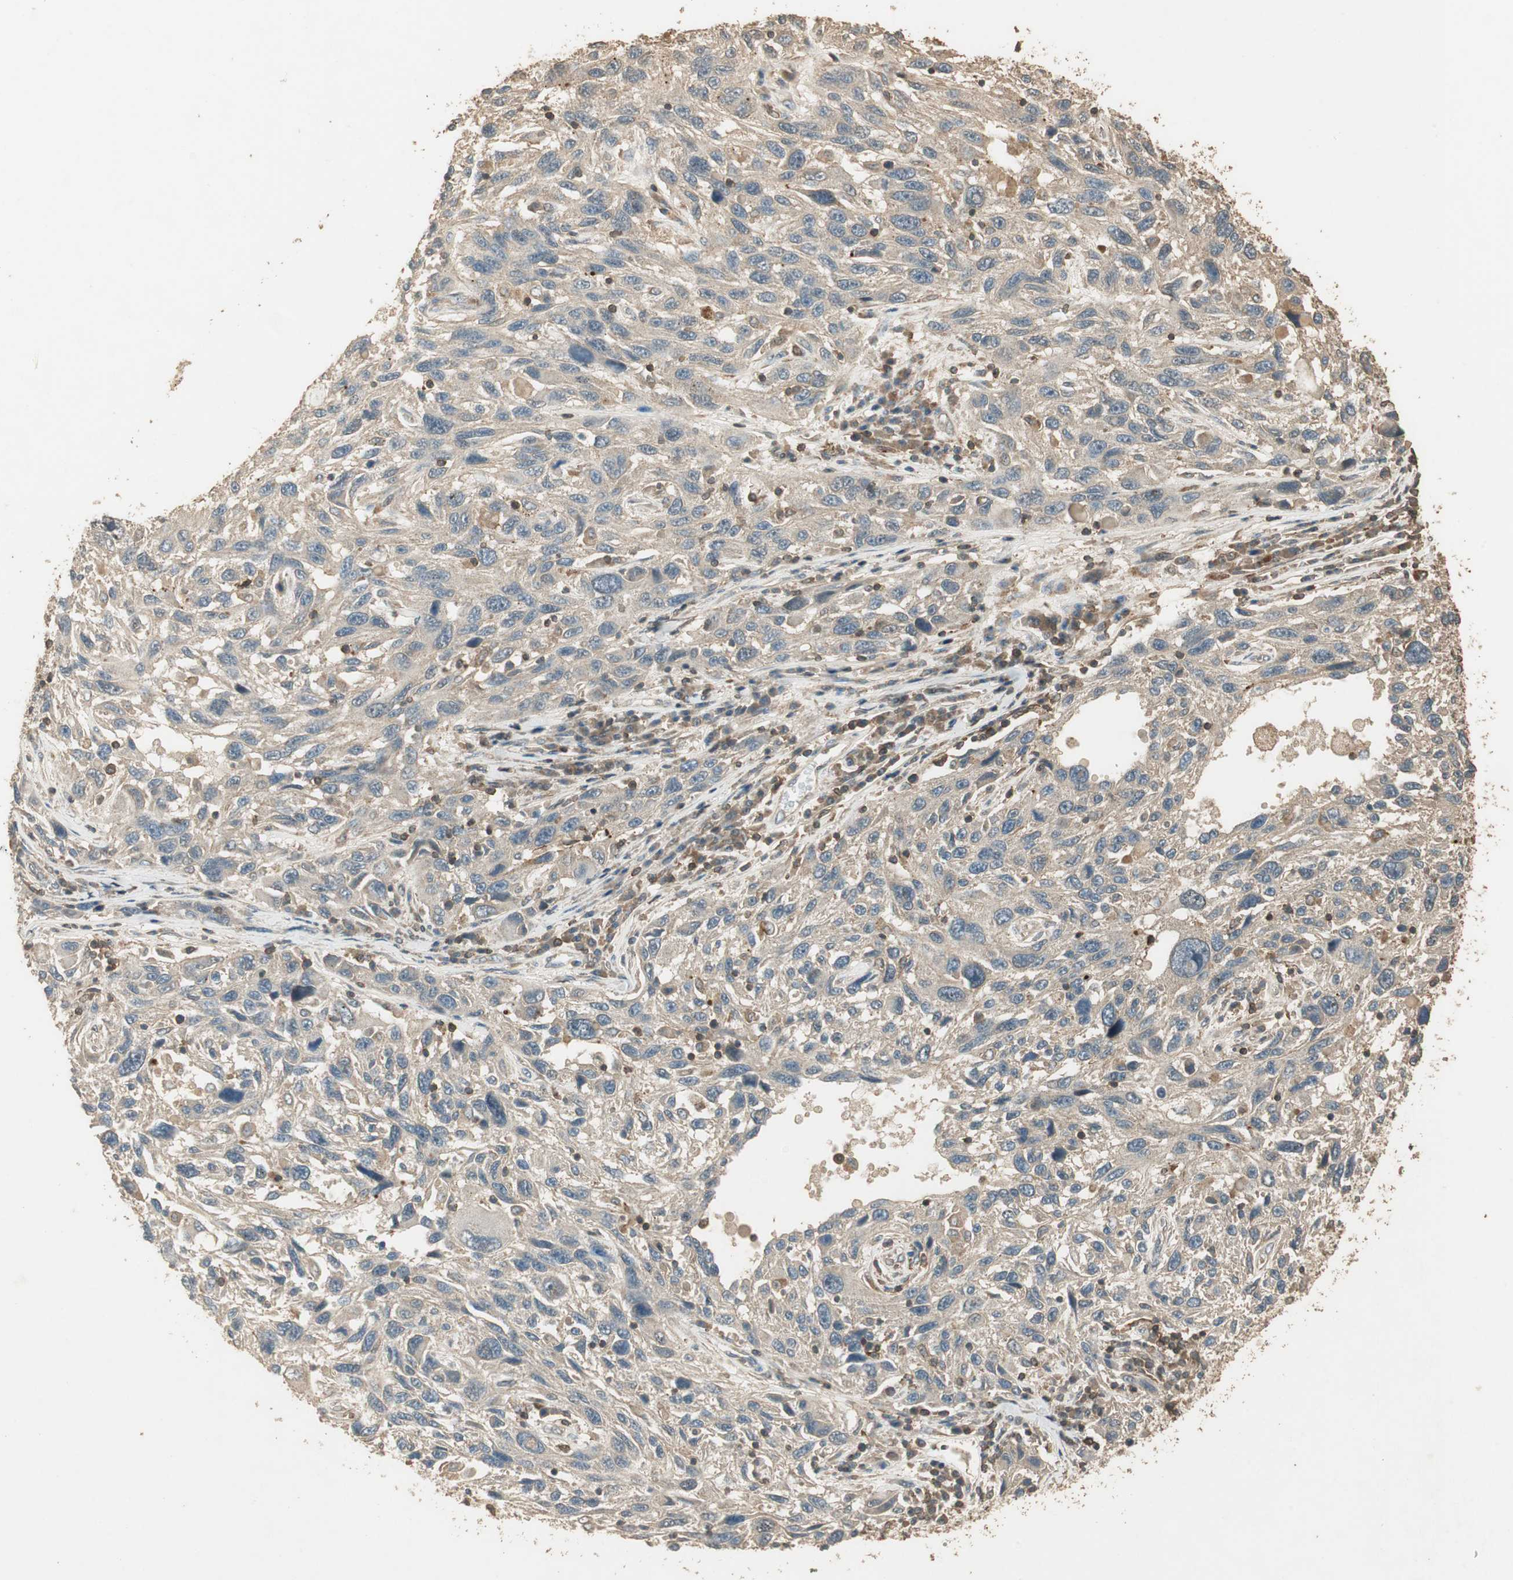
{"staining": {"intensity": "weak", "quantity": "<25%", "location": "cytoplasmic/membranous"}, "tissue": "melanoma", "cell_type": "Tumor cells", "image_type": "cancer", "snomed": [{"axis": "morphology", "description": "Malignant melanoma, NOS"}, {"axis": "topography", "description": "Skin"}], "caption": "This is a micrograph of IHC staining of melanoma, which shows no expression in tumor cells.", "gene": "USP2", "patient": {"sex": "male", "age": 53}}